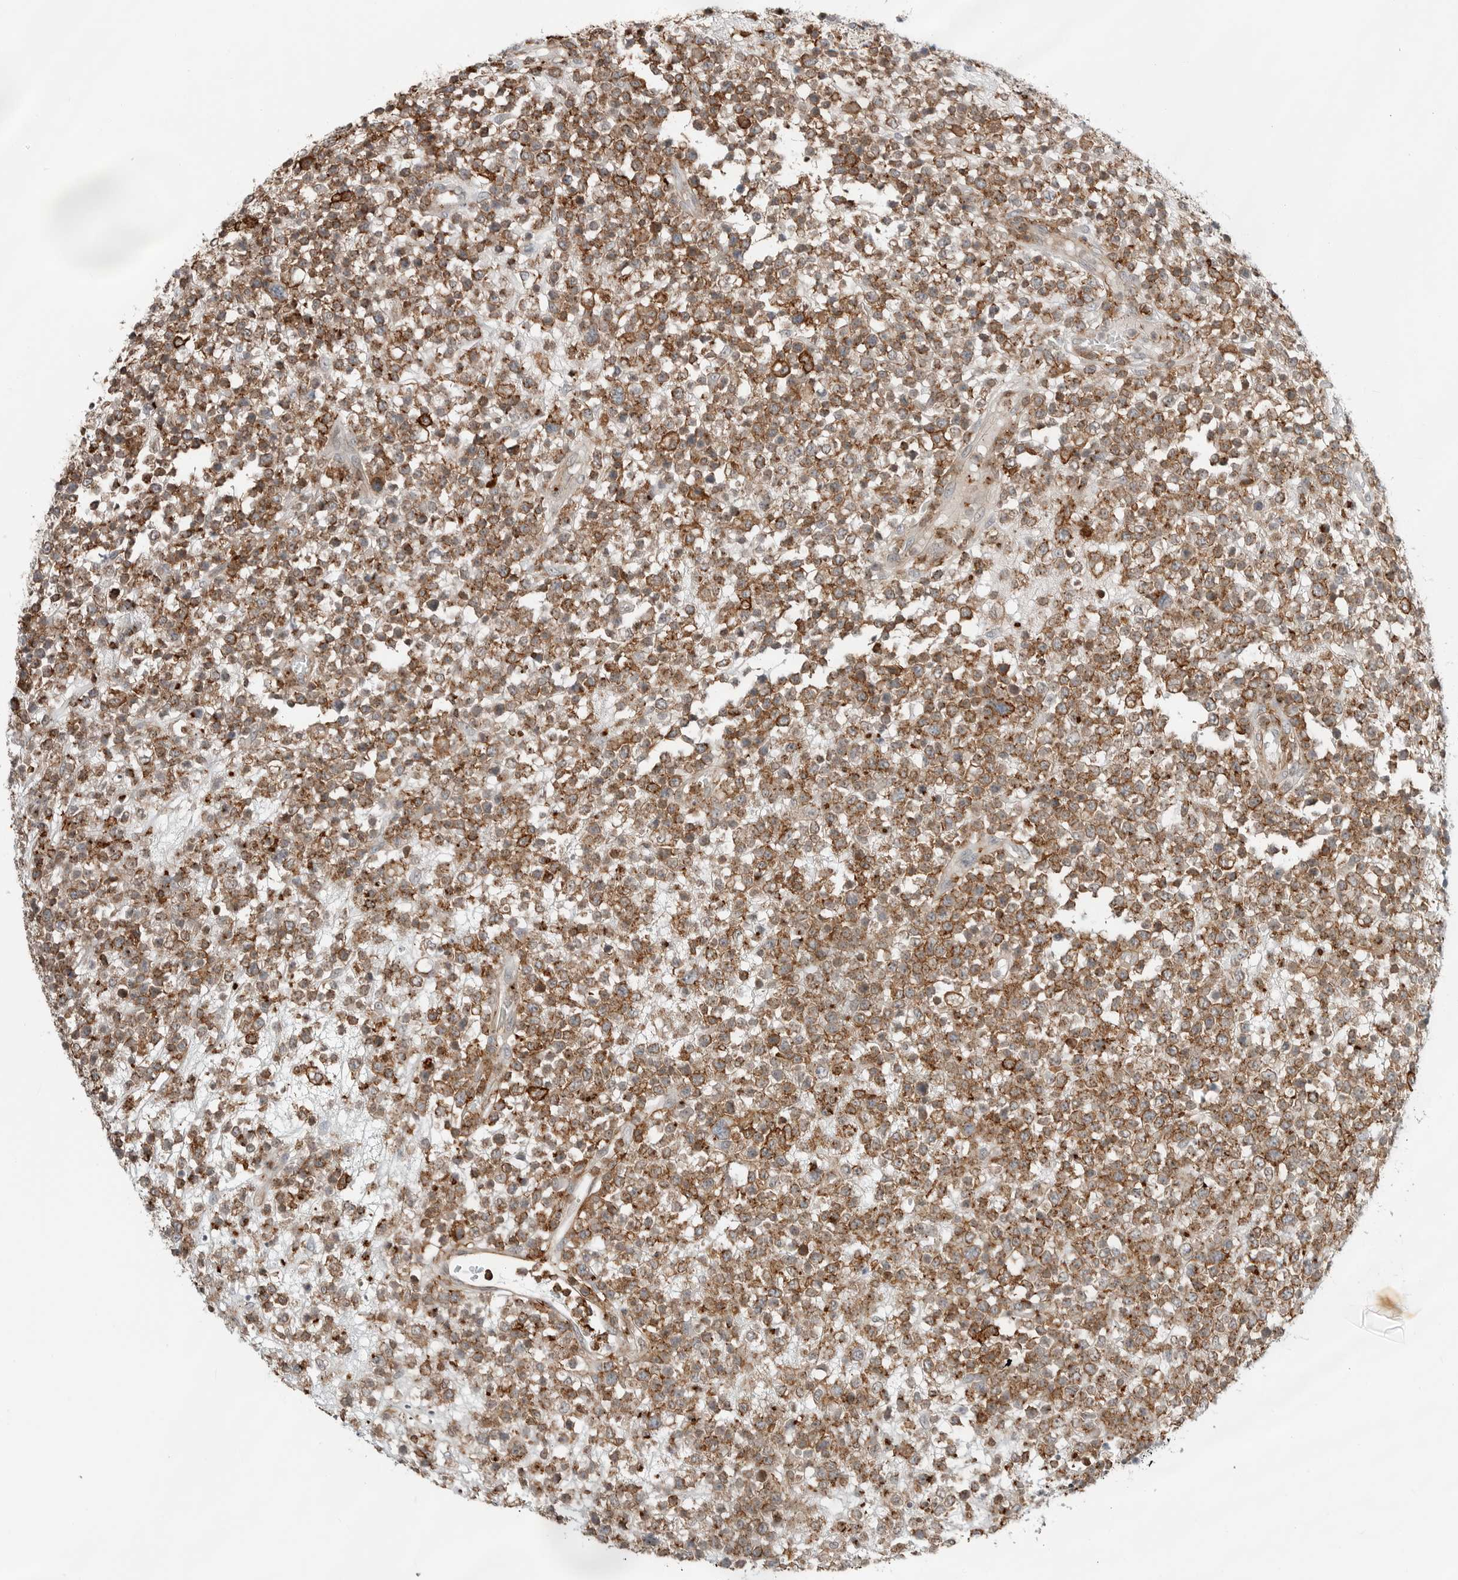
{"staining": {"intensity": "moderate", "quantity": ">75%", "location": "cytoplasmic/membranous"}, "tissue": "lymphoma", "cell_type": "Tumor cells", "image_type": "cancer", "snomed": [{"axis": "morphology", "description": "Malignant lymphoma, non-Hodgkin's type, High grade"}, {"axis": "topography", "description": "Colon"}], "caption": "Lymphoma stained with a brown dye displays moderate cytoplasmic/membranous positive expression in about >75% of tumor cells.", "gene": "LEFTY2", "patient": {"sex": "female", "age": 53}}